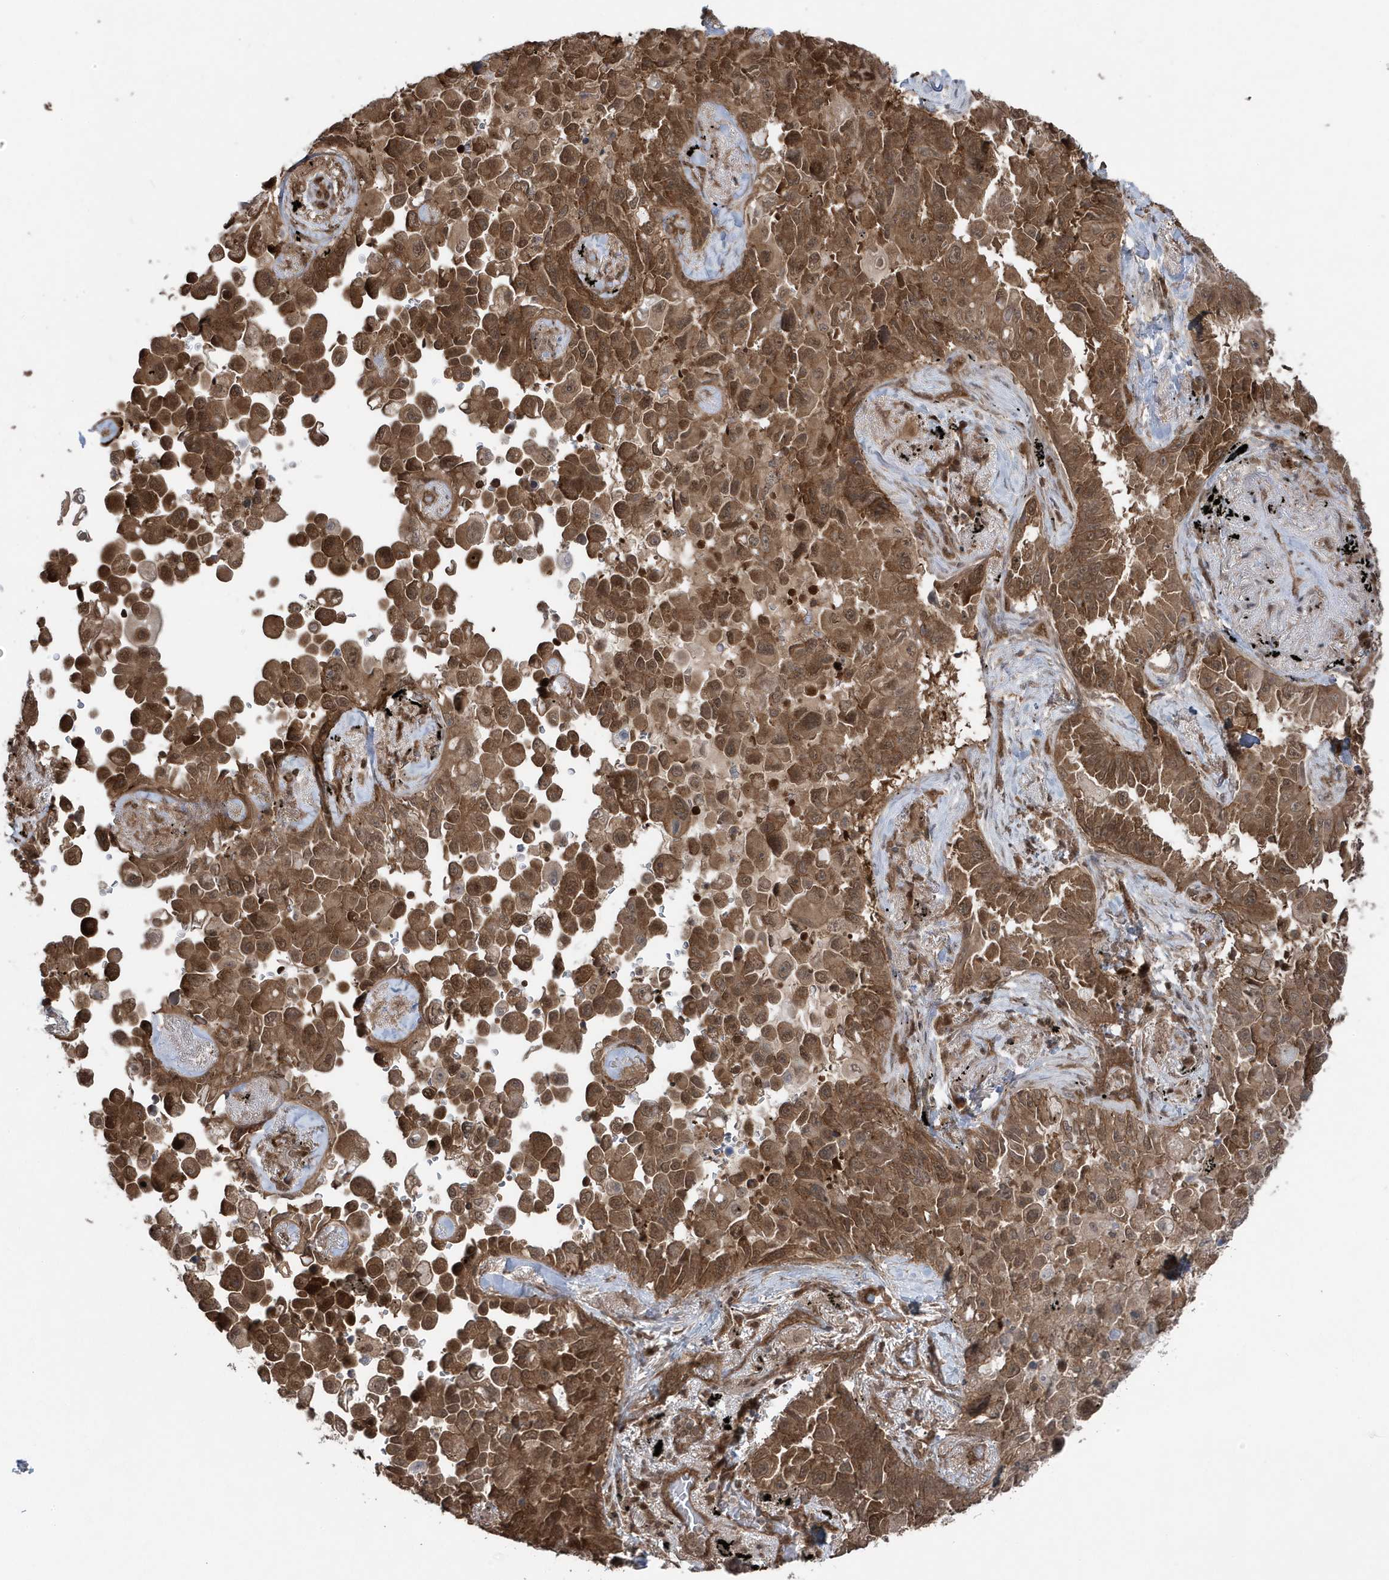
{"staining": {"intensity": "strong", "quantity": ">75%", "location": "cytoplasmic/membranous,nuclear"}, "tissue": "lung cancer", "cell_type": "Tumor cells", "image_type": "cancer", "snomed": [{"axis": "morphology", "description": "Adenocarcinoma, NOS"}, {"axis": "topography", "description": "Lung"}], "caption": "Strong cytoplasmic/membranous and nuclear positivity is appreciated in approximately >75% of tumor cells in lung cancer (adenocarcinoma). Using DAB (brown) and hematoxylin (blue) stains, captured at high magnification using brightfield microscopy.", "gene": "MAPK1IP1L", "patient": {"sex": "female", "age": 67}}